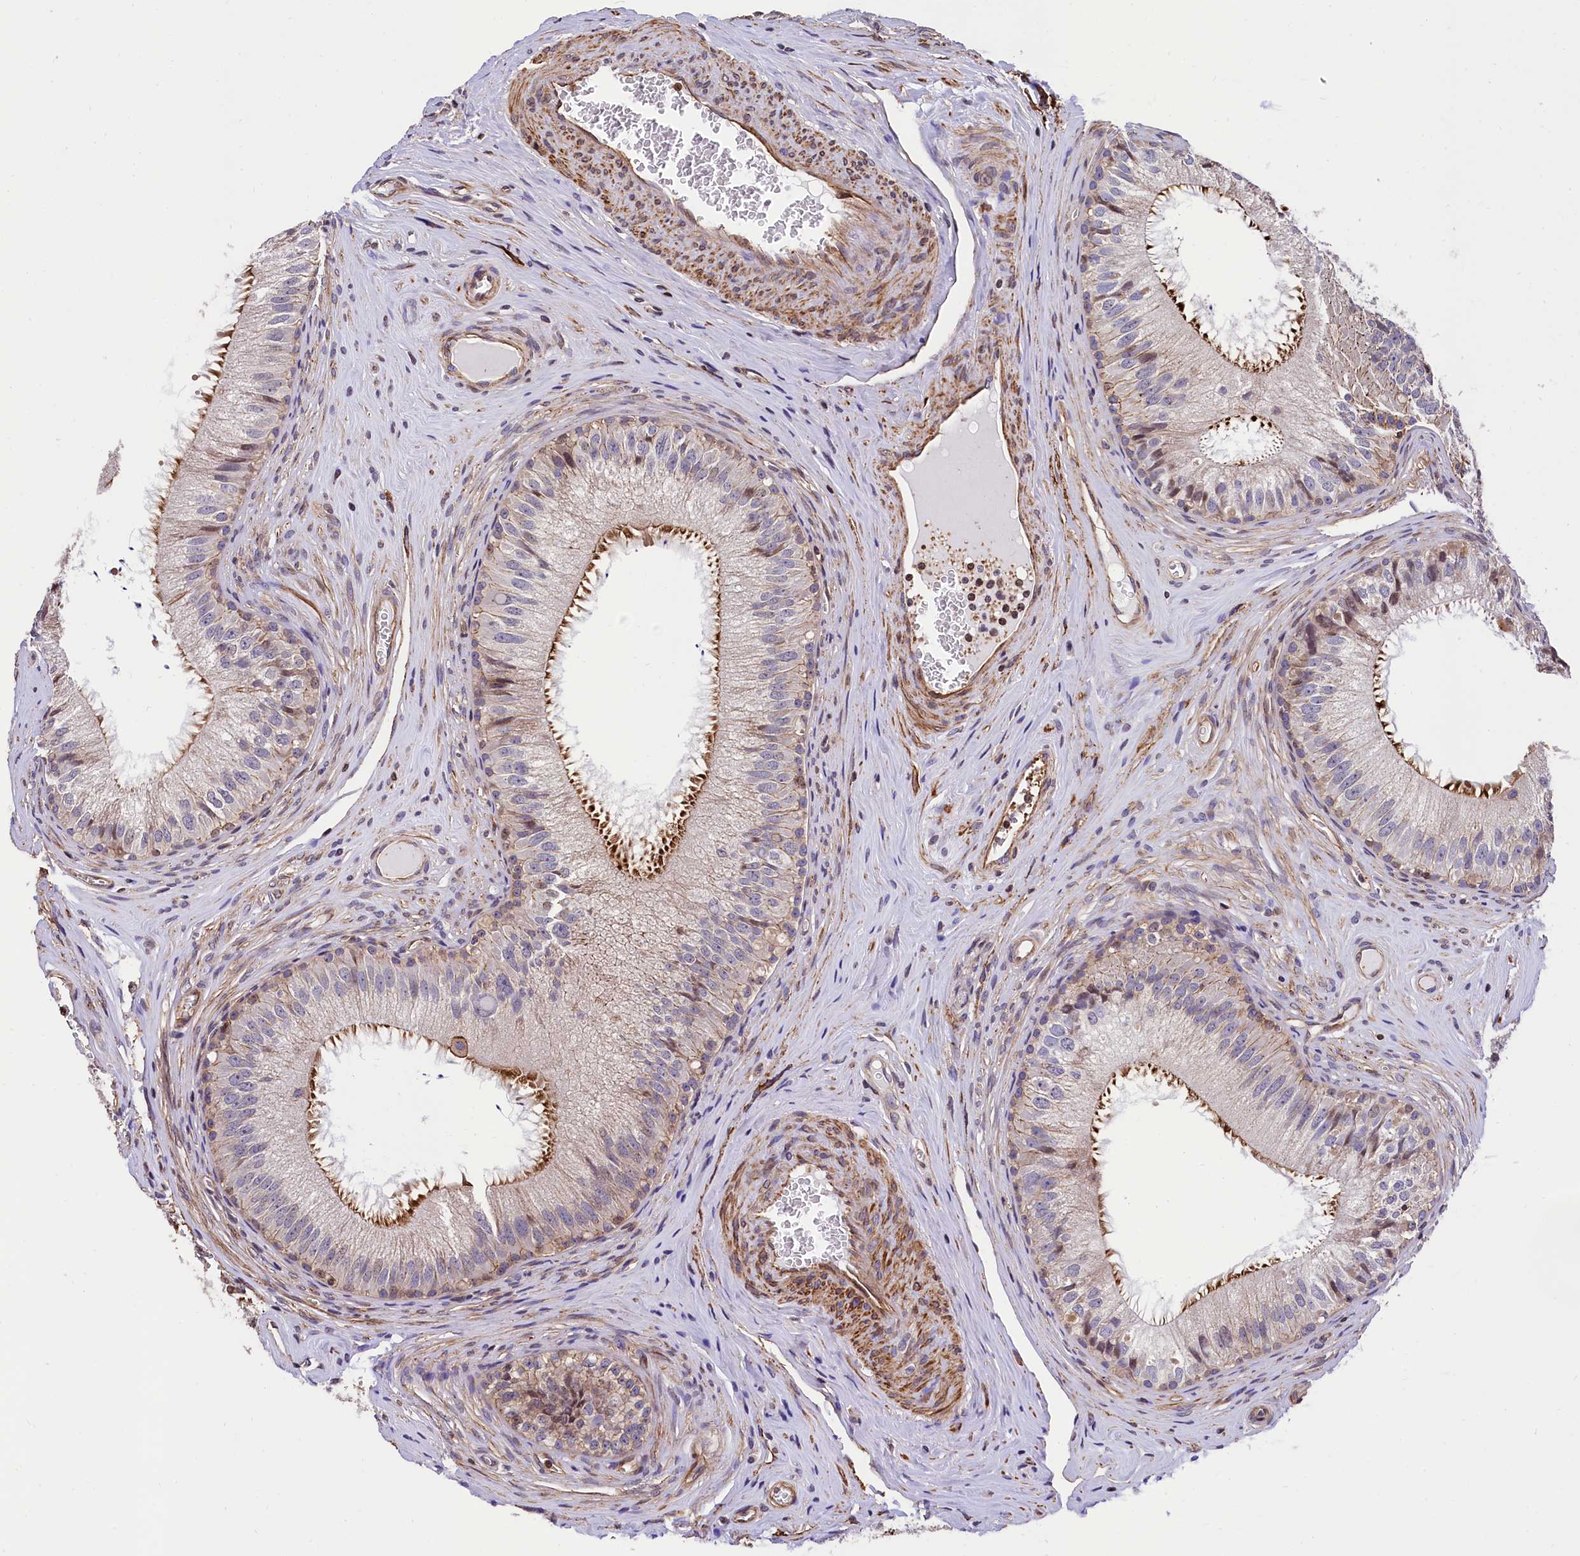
{"staining": {"intensity": "moderate", "quantity": "<25%", "location": "cytoplasmic/membranous,nuclear"}, "tissue": "epididymis", "cell_type": "Glandular cells", "image_type": "normal", "snomed": [{"axis": "morphology", "description": "Normal tissue, NOS"}, {"axis": "topography", "description": "Epididymis"}], "caption": "Immunohistochemical staining of unremarkable epididymis demonstrates low levels of moderate cytoplasmic/membranous,nuclear expression in approximately <25% of glandular cells.", "gene": "ZNF2", "patient": {"sex": "male", "age": 46}}